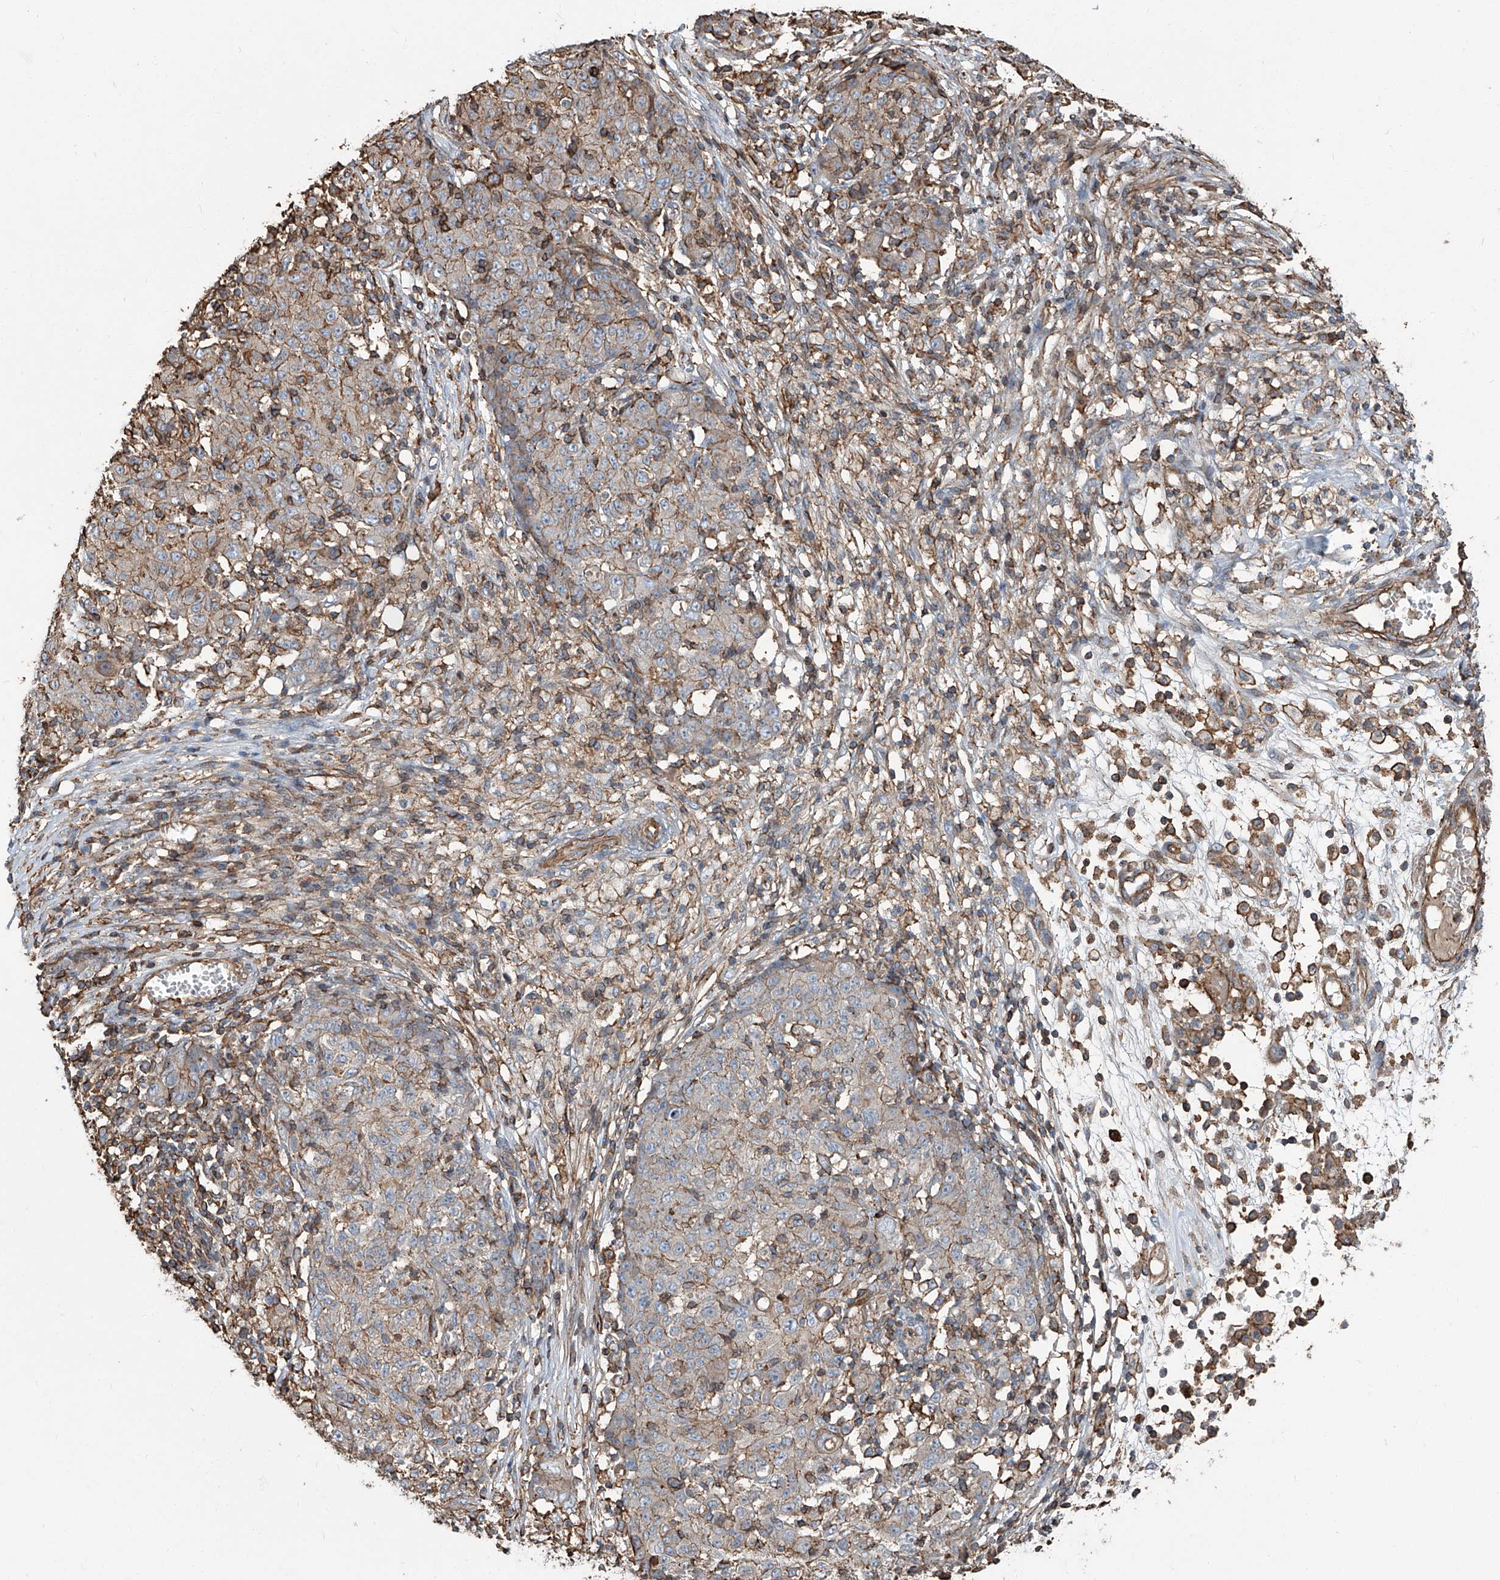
{"staining": {"intensity": "weak", "quantity": "<25%", "location": "cytoplasmic/membranous"}, "tissue": "ovarian cancer", "cell_type": "Tumor cells", "image_type": "cancer", "snomed": [{"axis": "morphology", "description": "Carcinoma, endometroid"}, {"axis": "topography", "description": "Ovary"}], "caption": "This is an immunohistochemistry micrograph of ovarian cancer. There is no staining in tumor cells.", "gene": "PIEZO2", "patient": {"sex": "female", "age": 42}}